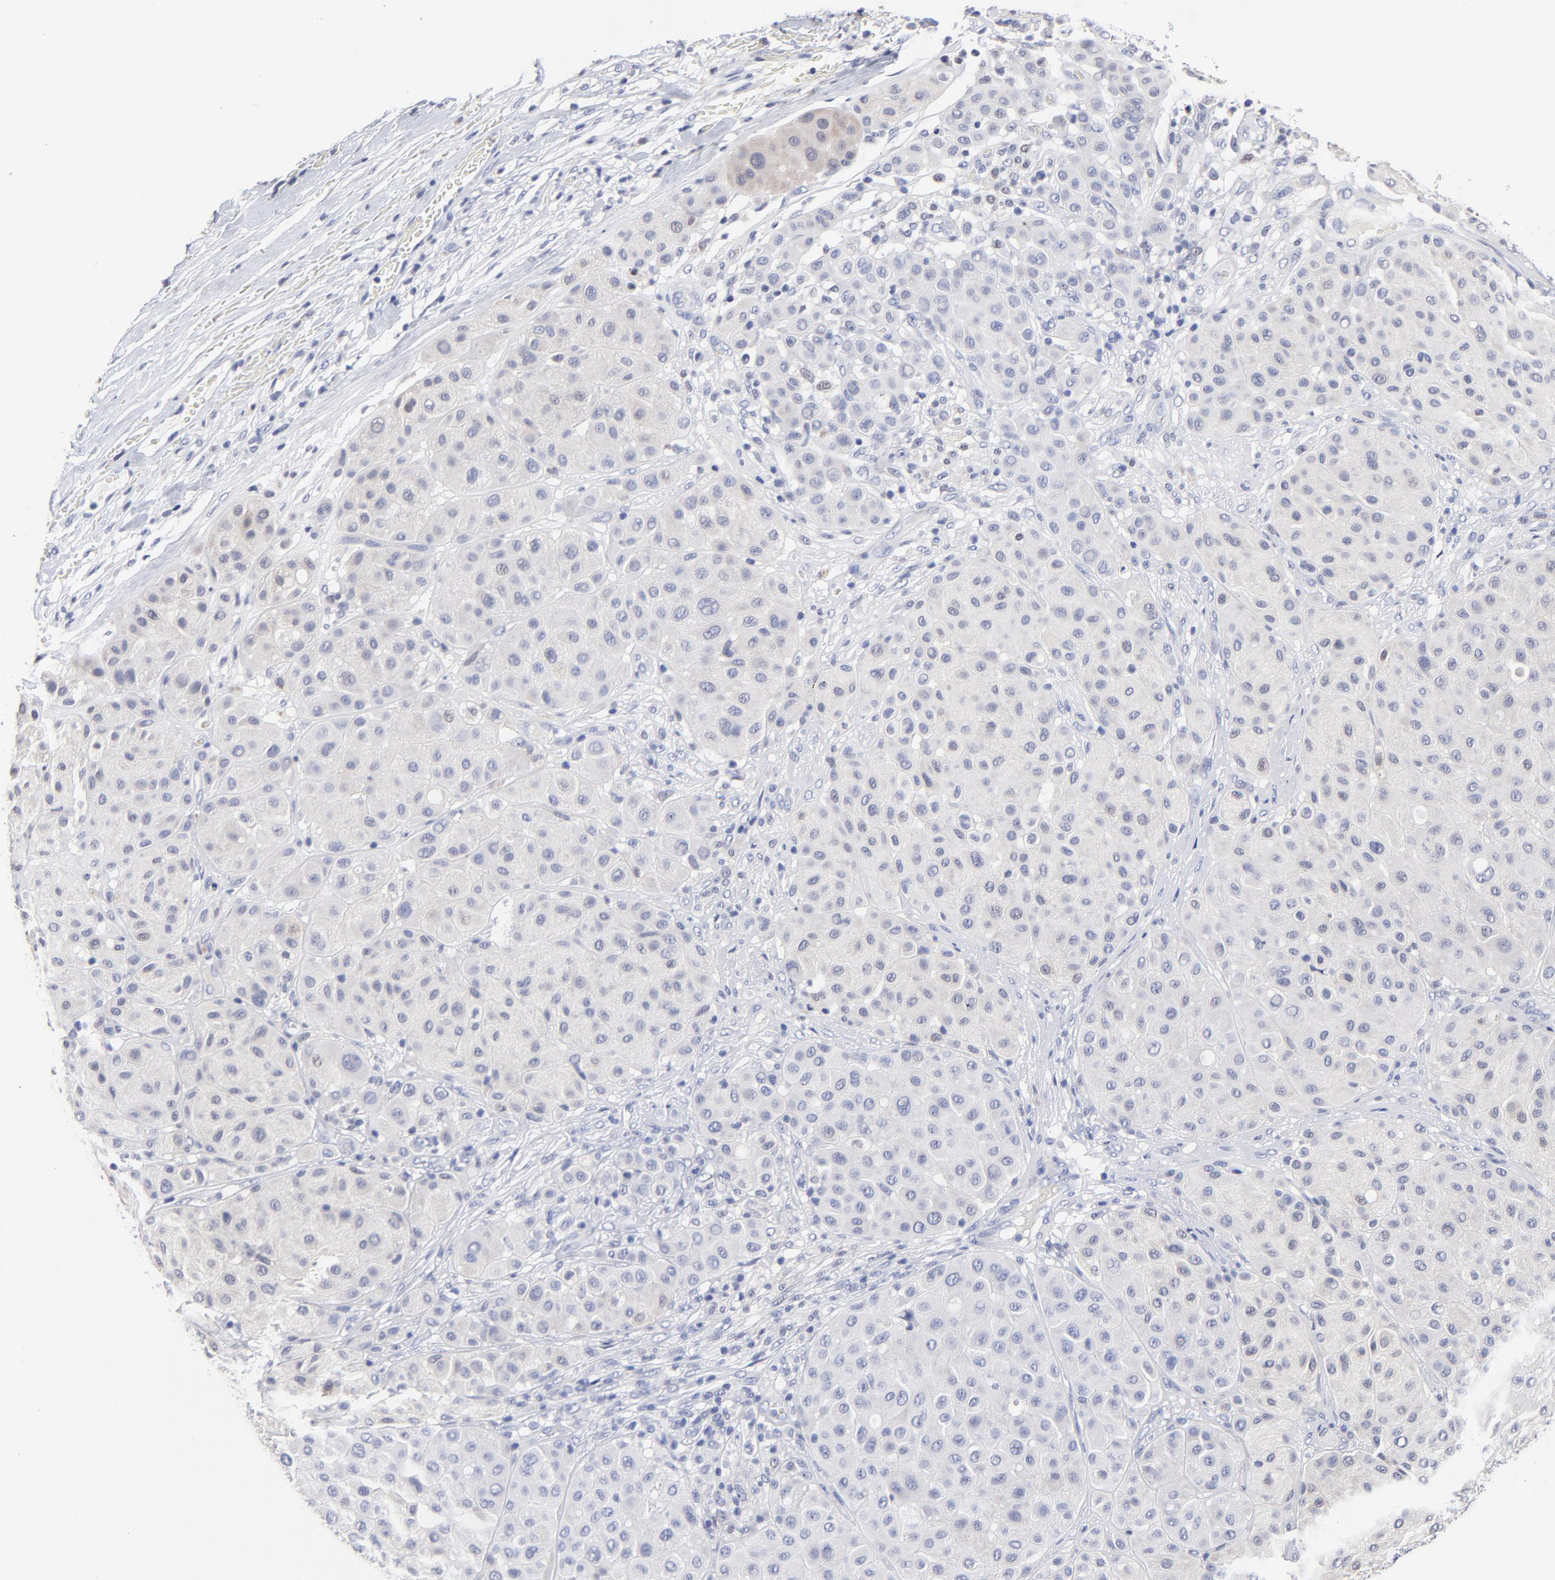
{"staining": {"intensity": "negative", "quantity": "none", "location": "none"}, "tissue": "melanoma", "cell_type": "Tumor cells", "image_type": "cancer", "snomed": [{"axis": "morphology", "description": "Normal tissue, NOS"}, {"axis": "morphology", "description": "Malignant melanoma, Metastatic site"}, {"axis": "topography", "description": "Skin"}], "caption": "Immunohistochemical staining of melanoma demonstrates no significant expression in tumor cells. (Brightfield microscopy of DAB immunohistochemistry (IHC) at high magnification).", "gene": "CXADR", "patient": {"sex": "male", "age": 41}}